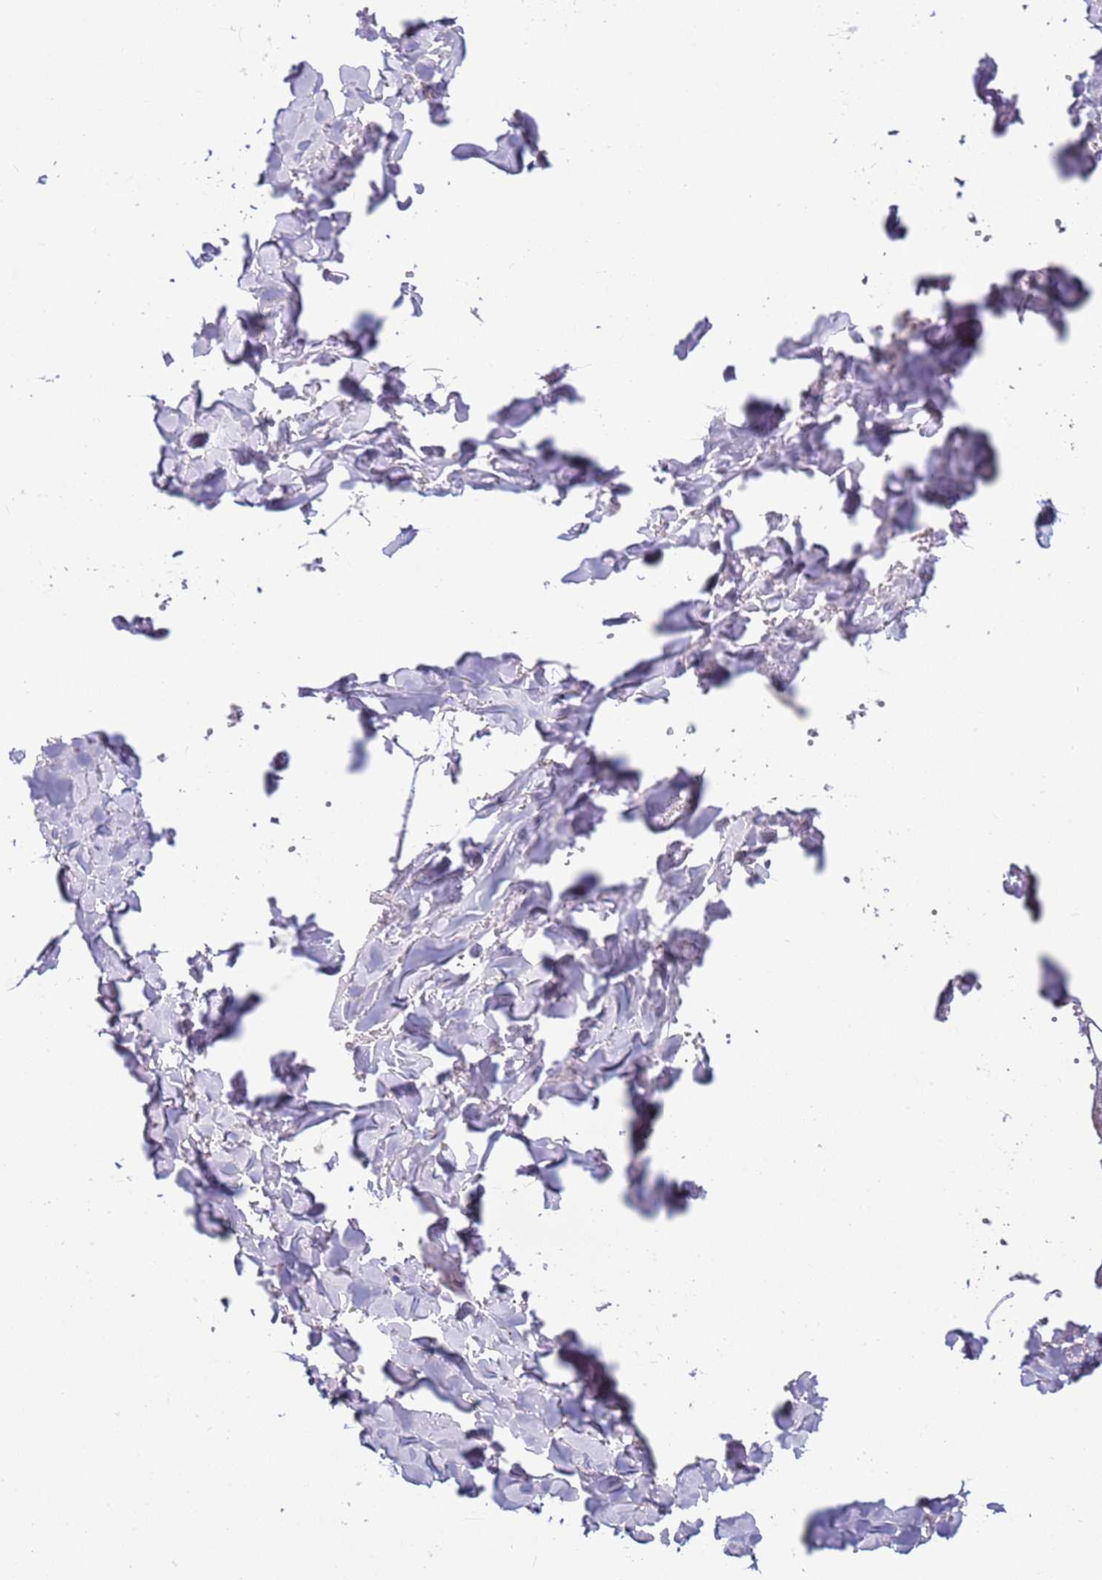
{"staining": {"intensity": "negative", "quantity": "none", "location": "none"}, "tissue": "adipose tissue", "cell_type": "Adipocytes", "image_type": "normal", "snomed": [{"axis": "morphology", "description": "Normal tissue, NOS"}, {"axis": "topography", "description": "Salivary gland"}, {"axis": "topography", "description": "Peripheral nerve tissue"}], "caption": "Immunohistochemistry (IHC) of benign adipose tissue exhibits no expression in adipocytes. Nuclei are stained in blue.", "gene": "IL2RG", "patient": {"sex": "male", "age": 38}}